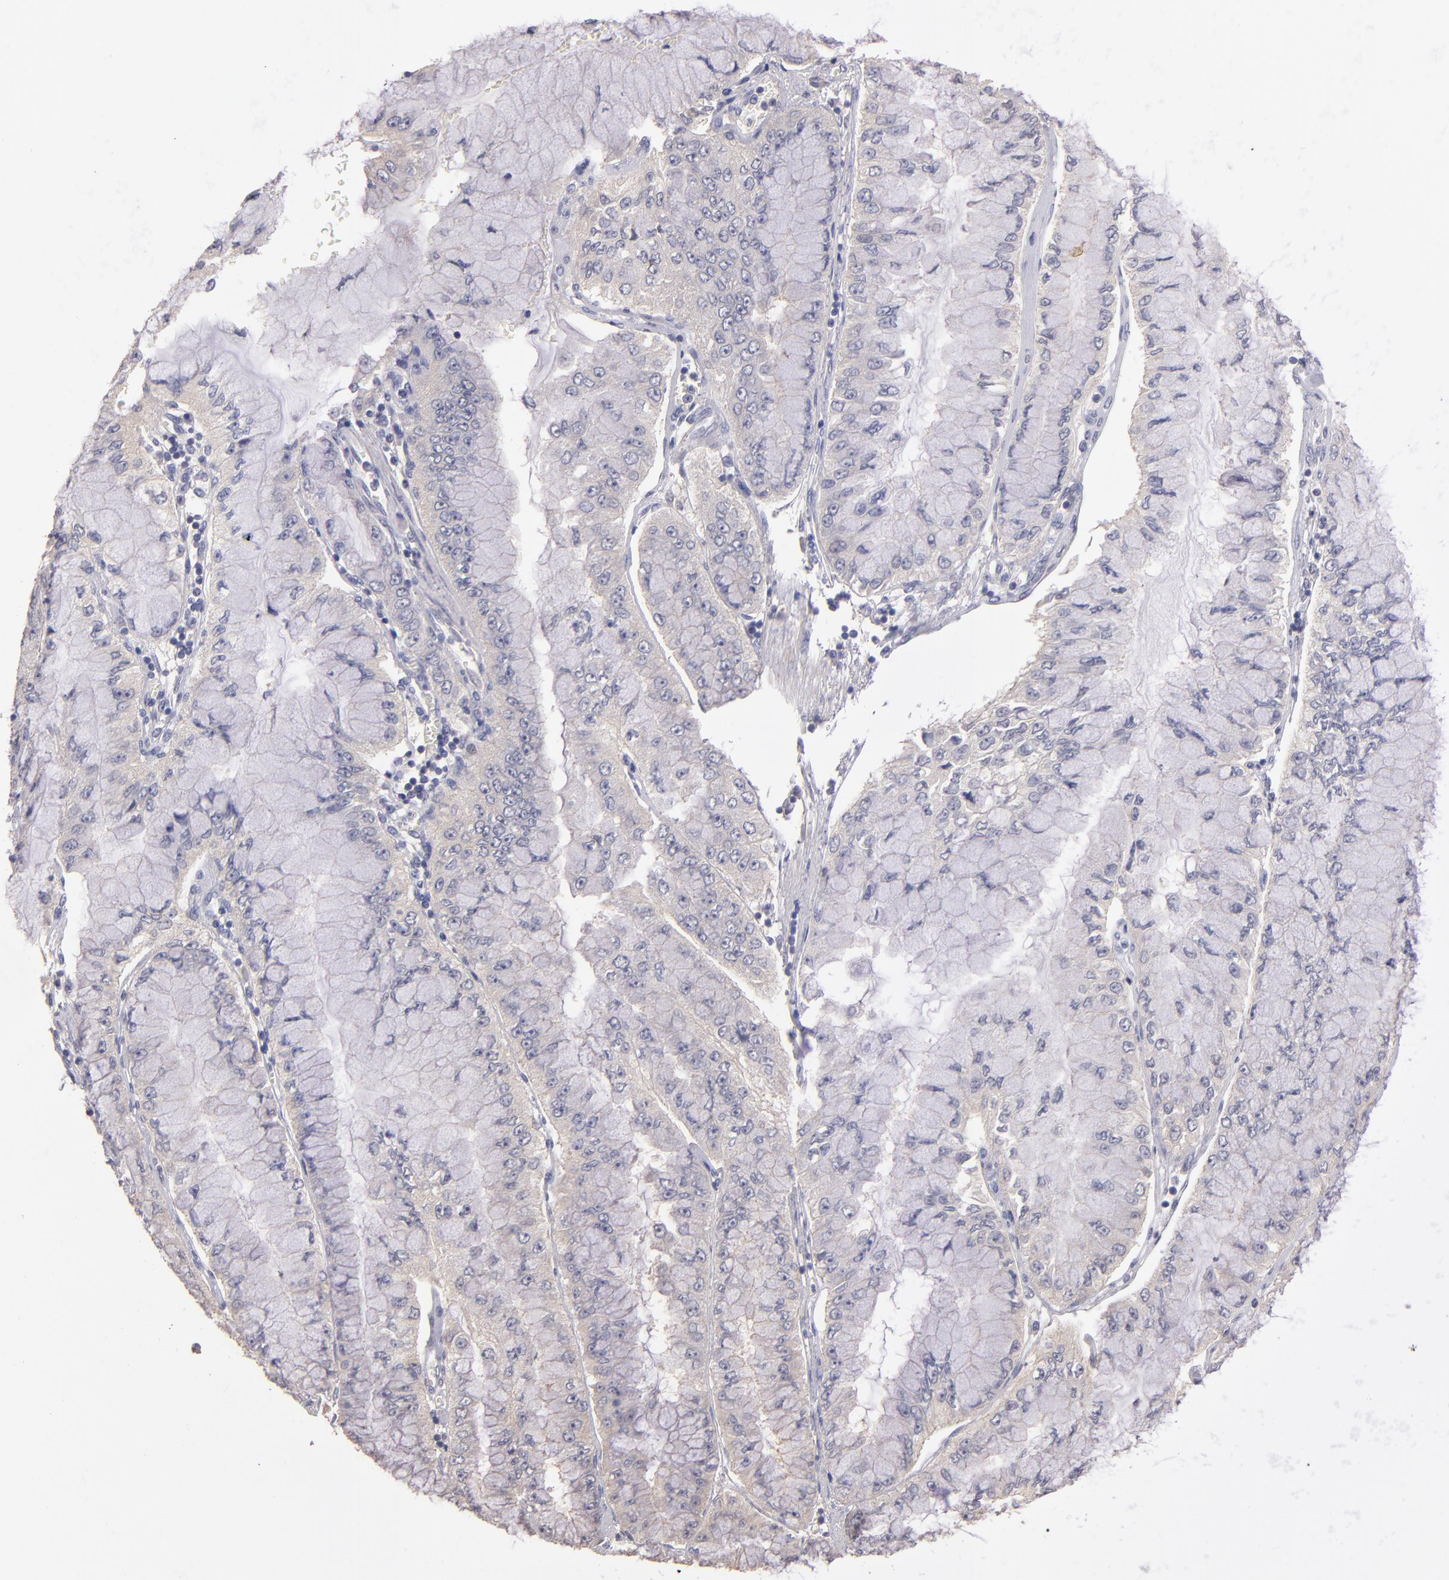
{"staining": {"intensity": "weak", "quantity": "<25%", "location": "cytoplasmic/membranous"}, "tissue": "liver cancer", "cell_type": "Tumor cells", "image_type": "cancer", "snomed": [{"axis": "morphology", "description": "Cholangiocarcinoma"}, {"axis": "topography", "description": "Liver"}], "caption": "IHC micrograph of liver cholangiocarcinoma stained for a protein (brown), which displays no expression in tumor cells. (Immunohistochemistry (ihc), brightfield microscopy, high magnification).", "gene": "GNAZ", "patient": {"sex": "female", "age": 79}}